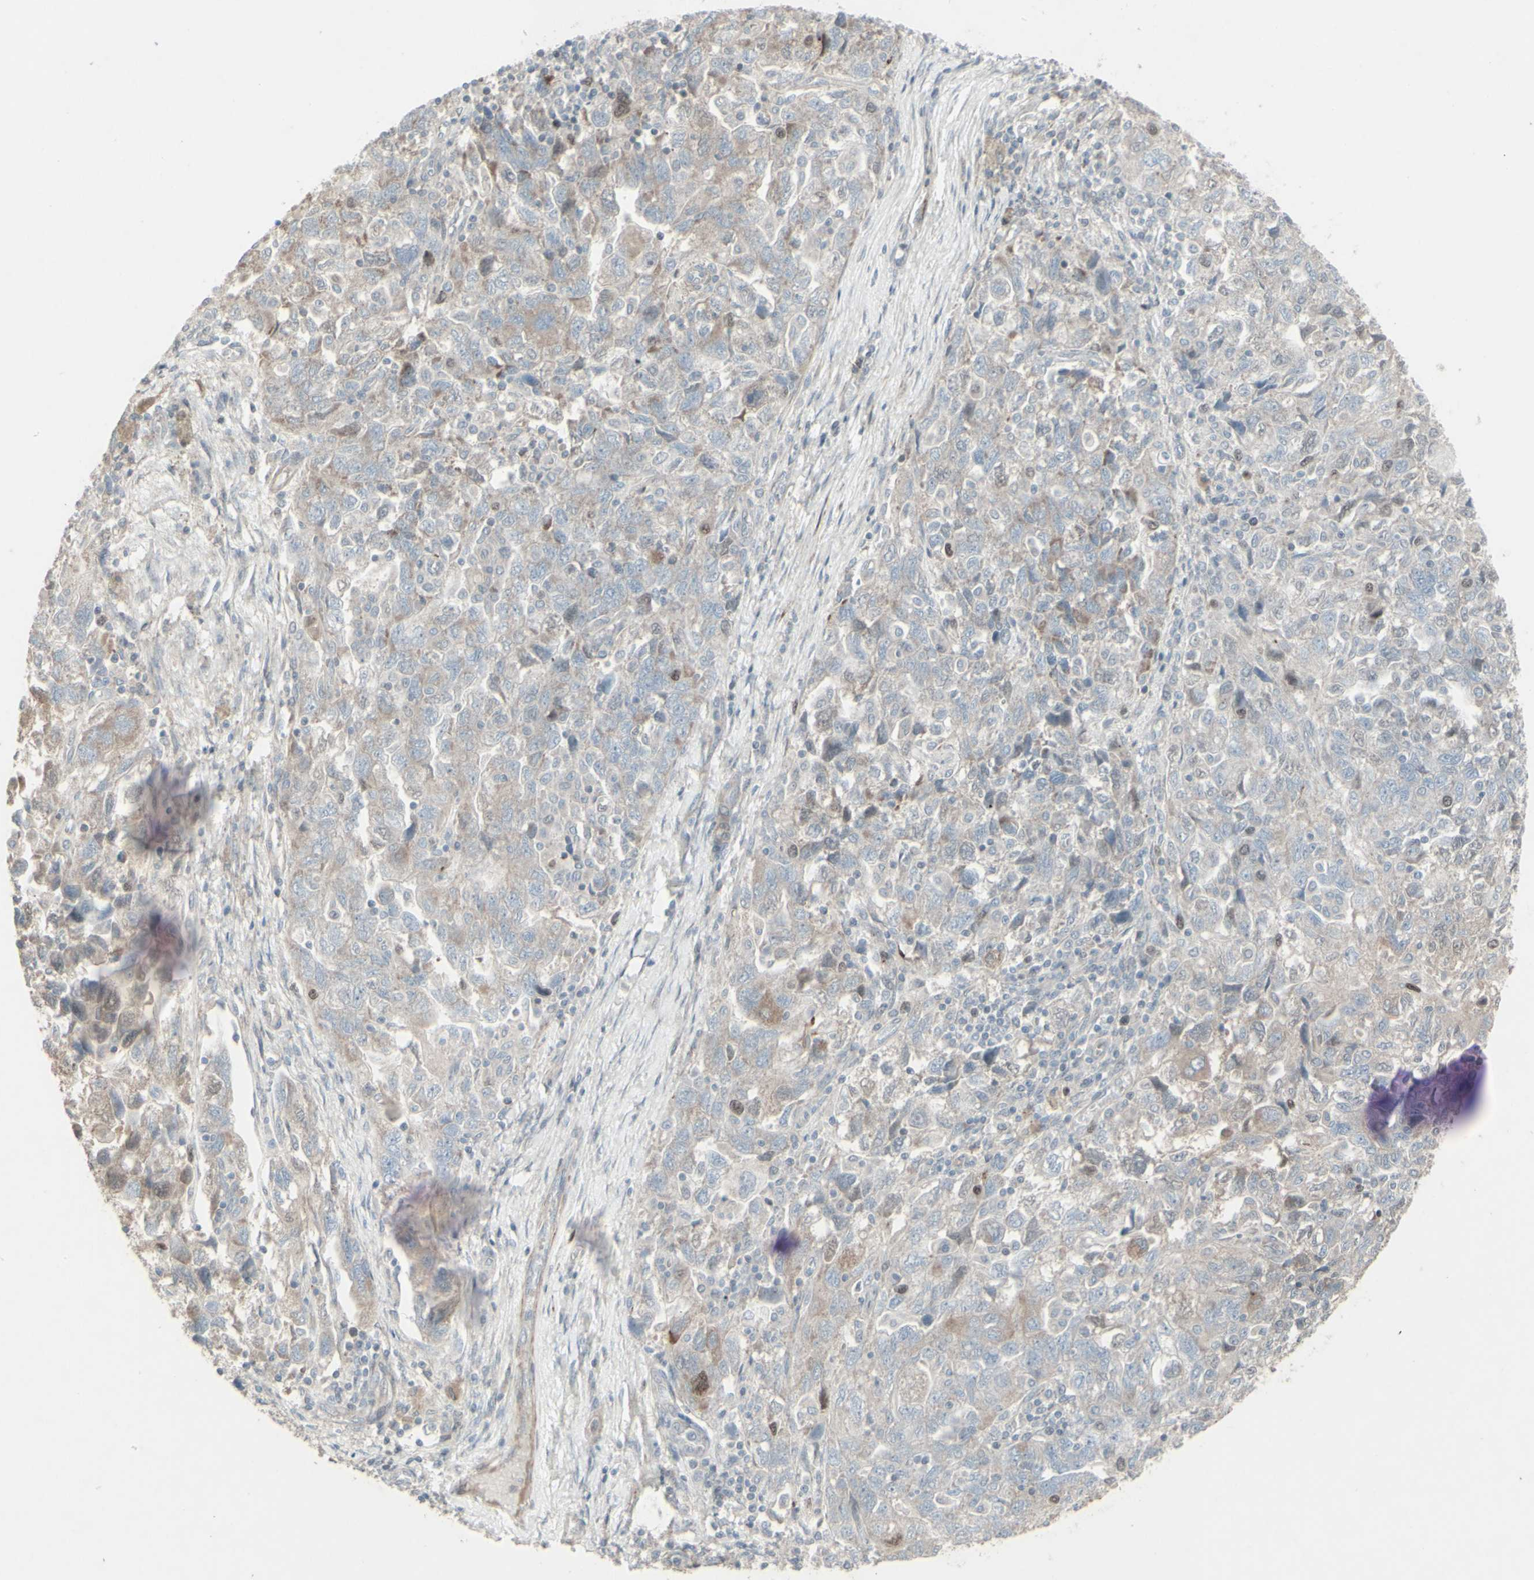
{"staining": {"intensity": "strong", "quantity": "<25%", "location": "nuclear"}, "tissue": "ovarian cancer", "cell_type": "Tumor cells", "image_type": "cancer", "snomed": [{"axis": "morphology", "description": "Carcinoma, NOS"}, {"axis": "morphology", "description": "Cystadenocarcinoma, serous, NOS"}, {"axis": "topography", "description": "Ovary"}], "caption": "Protein staining of ovarian carcinoma tissue demonstrates strong nuclear positivity in about <25% of tumor cells. (brown staining indicates protein expression, while blue staining denotes nuclei).", "gene": "GMNN", "patient": {"sex": "female", "age": 69}}